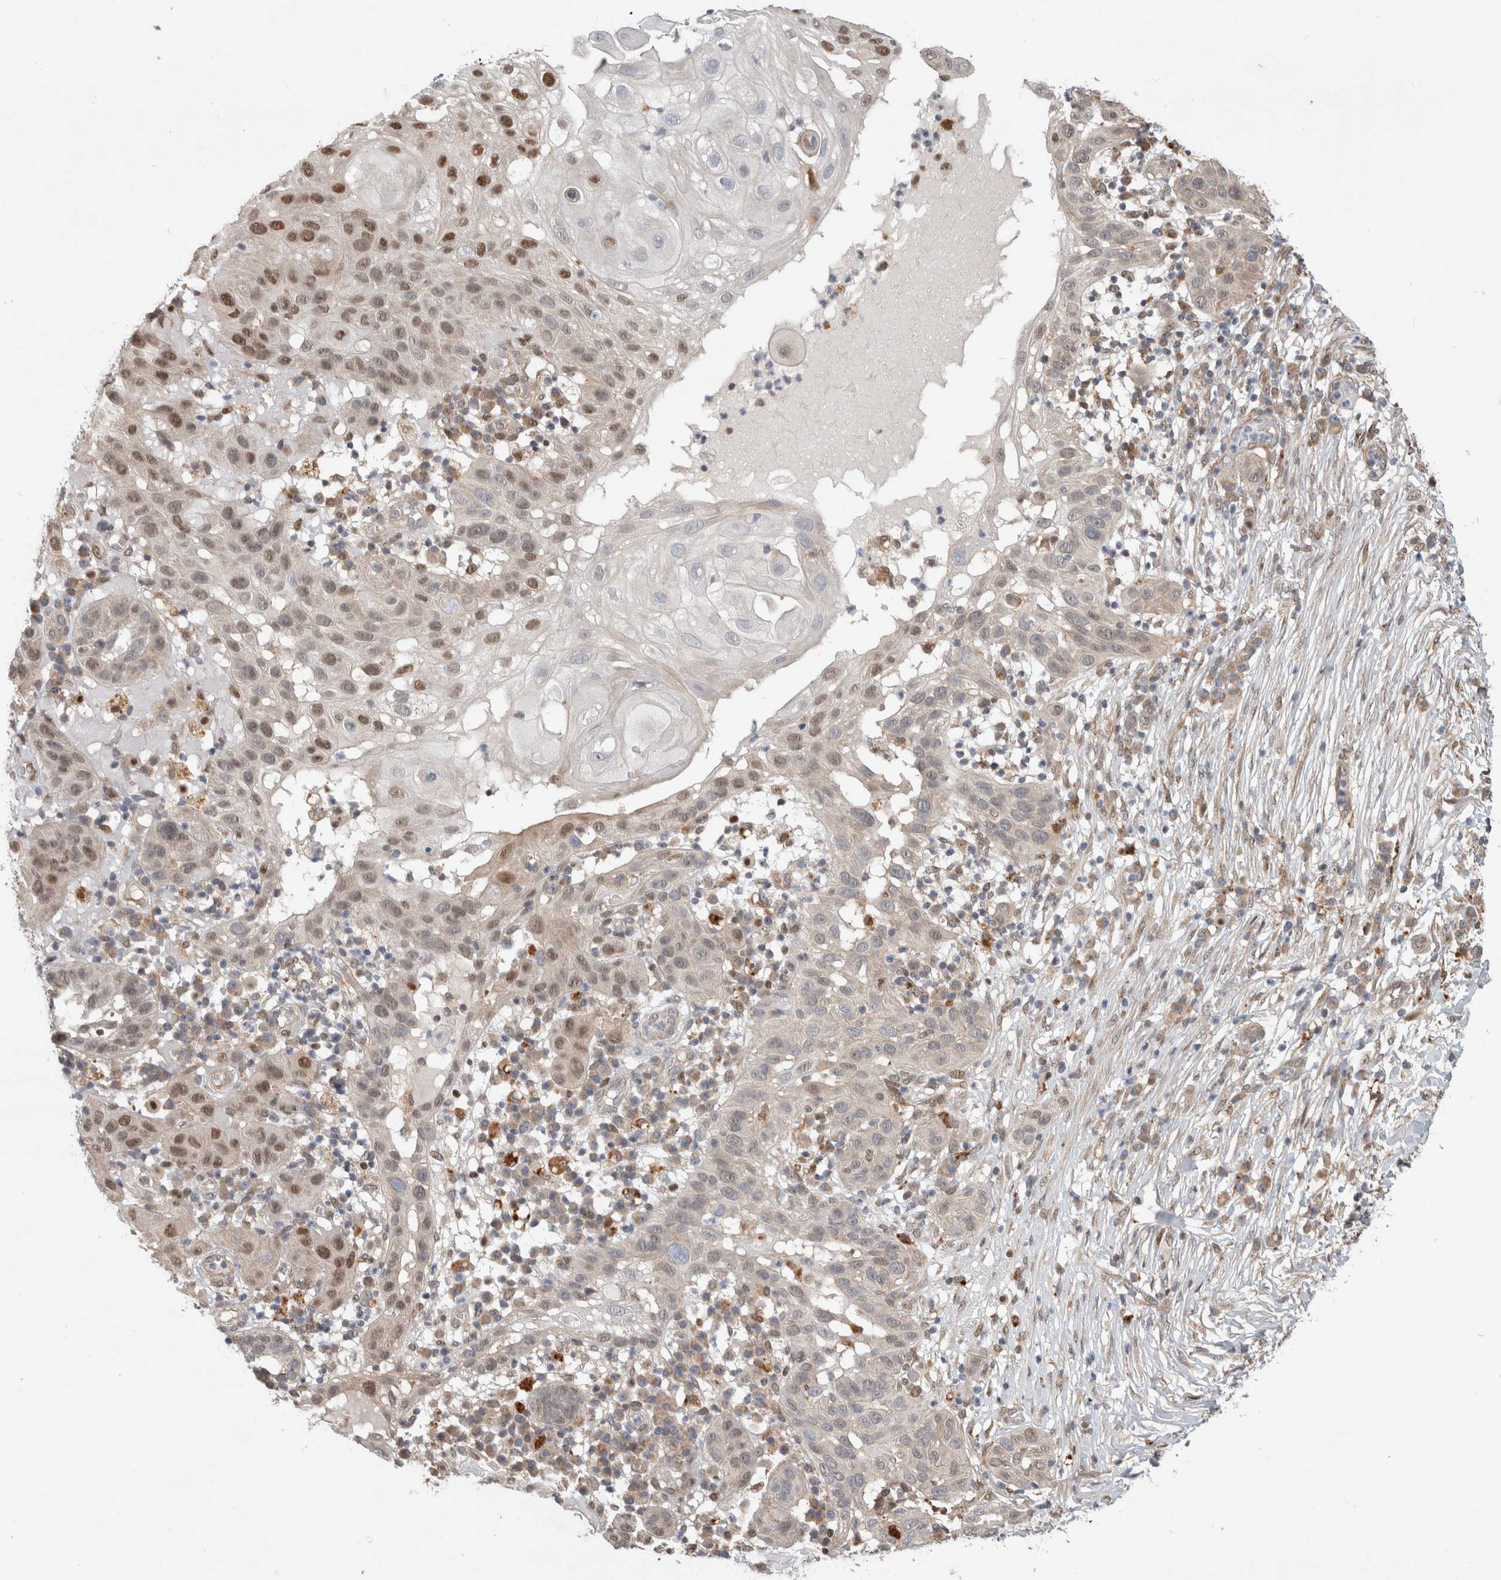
{"staining": {"intensity": "moderate", "quantity": ">75%", "location": "nuclear"}, "tissue": "skin cancer", "cell_type": "Tumor cells", "image_type": "cancer", "snomed": [{"axis": "morphology", "description": "Normal tissue, NOS"}, {"axis": "morphology", "description": "Squamous cell carcinoma, NOS"}, {"axis": "topography", "description": "Skin"}], "caption": "Protein expression analysis of skin cancer reveals moderate nuclear expression in about >75% of tumor cells. The staining is performed using DAB brown chromogen to label protein expression. The nuclei are counter-stained blue using hematoxylin.", "gene": "NAB2", "patient": {"sex": "female", "age": 96}}